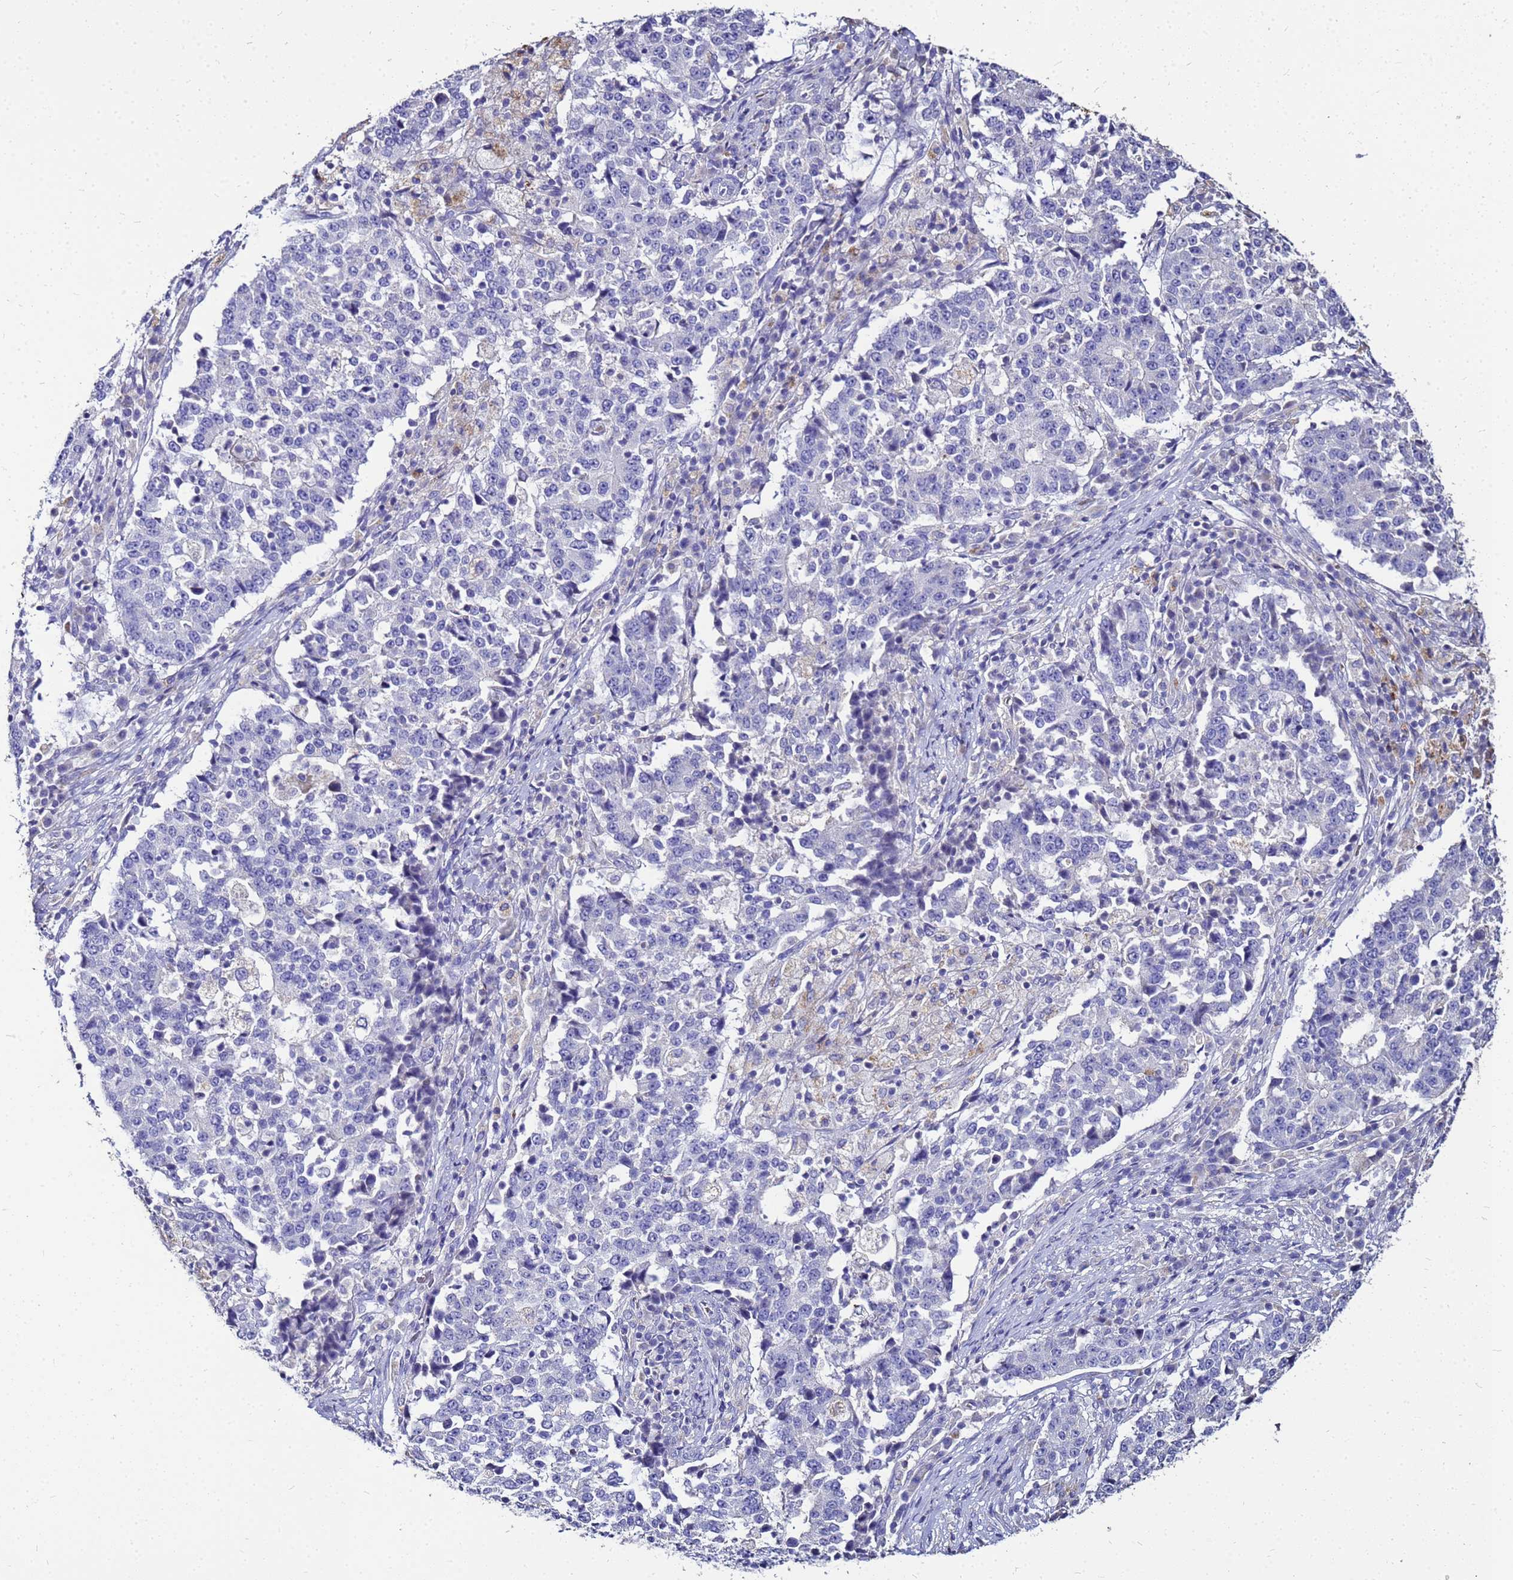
{"staining": {"intensity": "negative", "quantity": "none", "location": "none"}, "tissue": "stomach cancer", "cell_type": "Tumor cells", "image_type": "cancer", "snomed": [{"axis": "morphology", "description": "Adenocarcinoma, NOS"}, {"axis": "topography", "description": "Stomach"}], "caption": "IHC of stomach adenocarcinoma reveals no staining in tumor cells. (DAB (3,3'-diaminobenzidine) immunohistochemistry, high magnification).", "gene": "S100A2", "patient": {"sex": "male", "age": 59}}